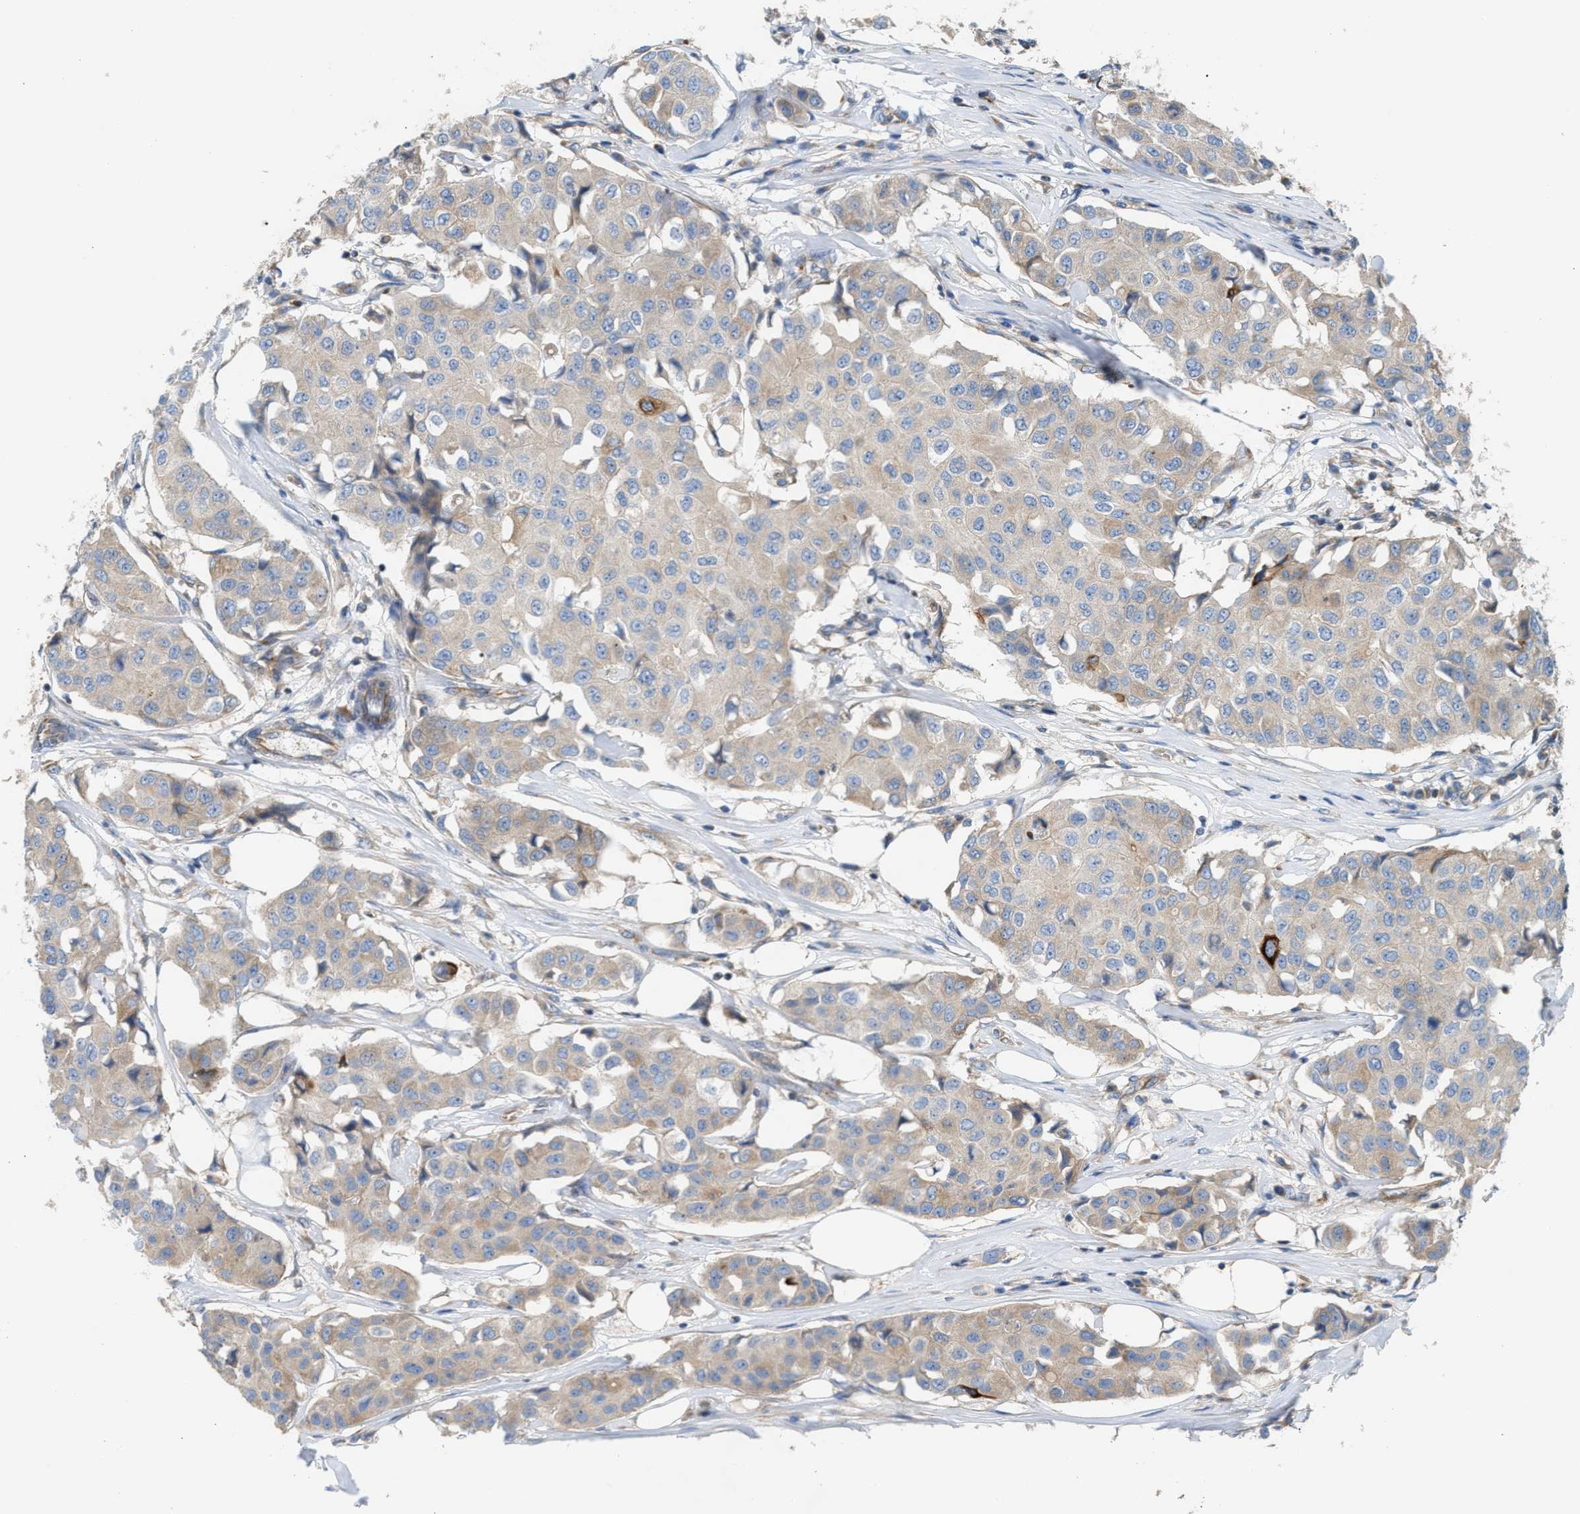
{"staining": {"intensity": "weak", "quantity": "25%-75%", "location": "cytoplasmic/membranous"}, "tissue": "breast cancer", "cell_type": "Tumor cells", "image_type": "cancer", "snomed": [{"axis": "morphology", "description": "Duct carcinoma"}, {"axis": "topography", "description": "Breast"}], "caption": "Approximately 25%-75% of tumor cells in breast intraductal carcinoma show weak cytoplasmic/membranous protein expression as visualized by brown immunohistochemical staining.", "gene": "TBC1D15", "patient": {"sex": "female", "age": 80}}